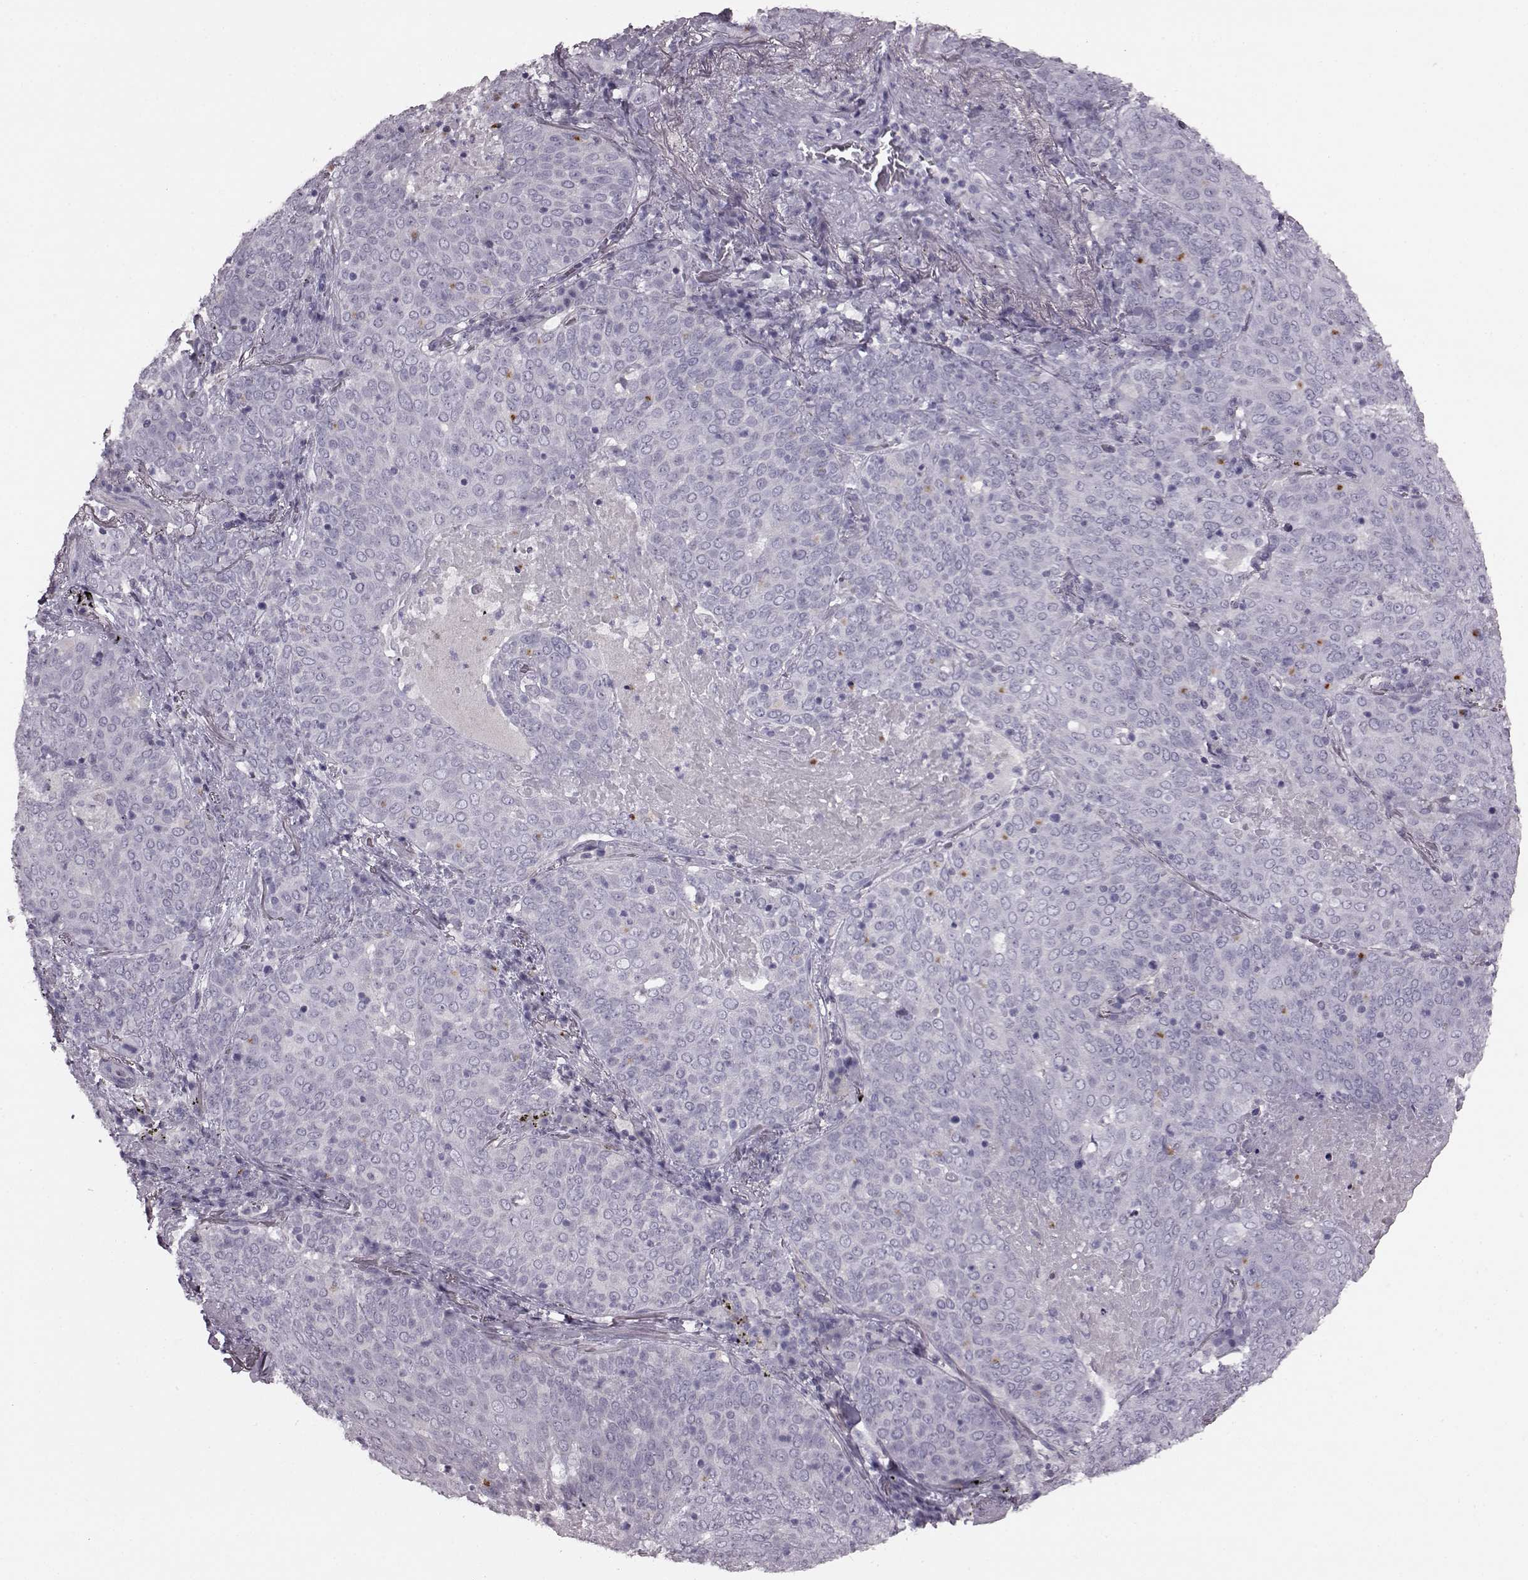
{"staining": {"intensity": "negative", "quantity": "none", "location": "none"}, "tissue": "lung cancer", "cell_type": "Tumor cells", "image_type": "cancer", "snomed": [{"axis": "morphology", "description": "Squamous cell carcinoma, NOS"}, {"axis": "topography", "description": "Lung"}], "caption": "Protein analysis of lung squamous cell carcinoma exhibits no significant staining in tumor cells. Brightfield microscopy of immunohistochemistry (IHC) stained with DAB (3,3'-diaminobenzidine) (brown) and hematoxylin (blue), captured at high magnification.", "gene": "SNTG1", "patient": {"sex": "male", "age": 82}}